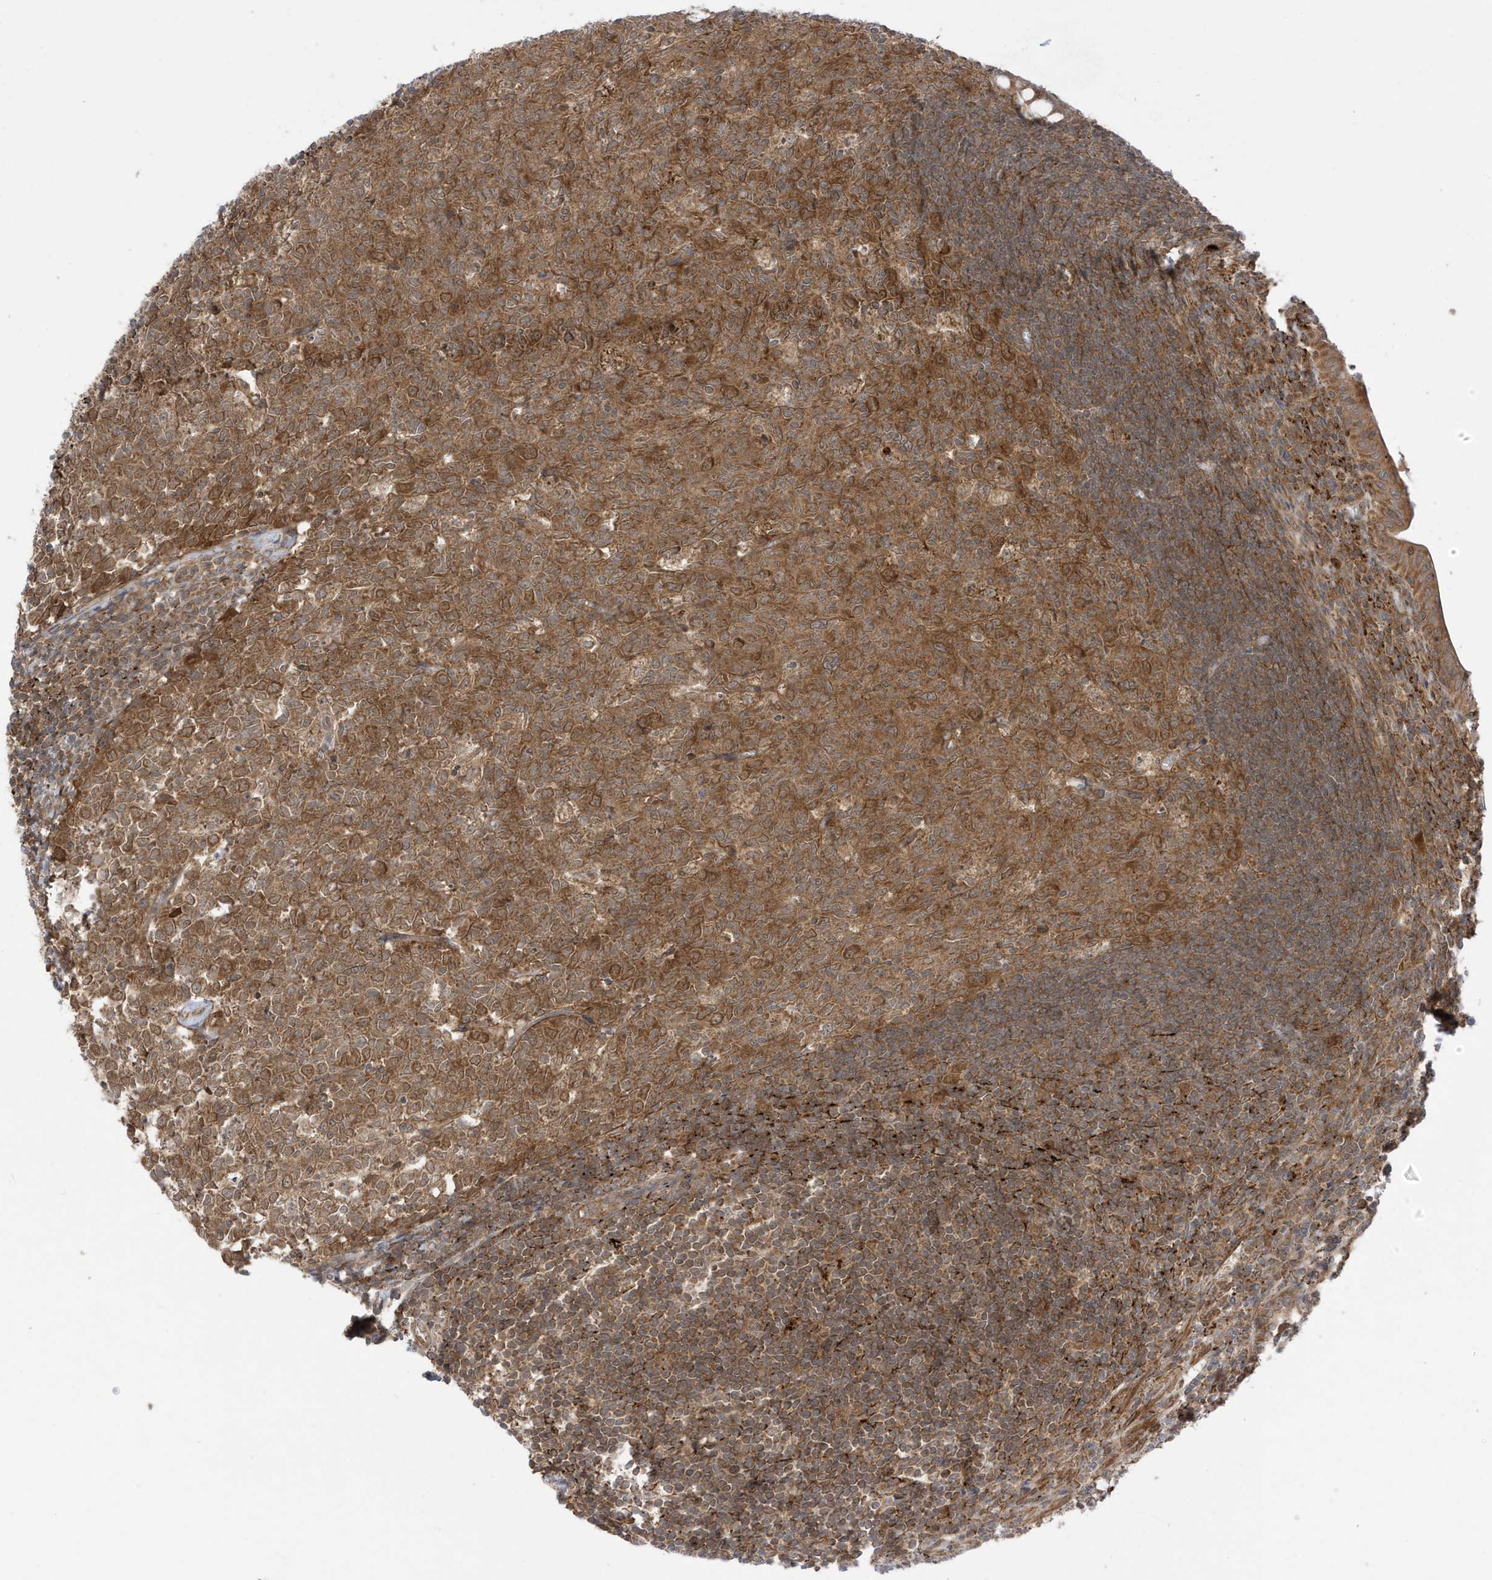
{"staining": {"intensity": "strong", "quantity": ">75%", "location": "cytoplasmic/membranous"}, "tissue": "appendix", "cell_type": "Glandular cells", "image_type": "normal", "snomed": [{"axis": "morphology", "description": "Normal tissue, NOS"}, {"axis": "topography", "description": "Appendix"}], "caption": "Strong cytoplasmic/membranous positivity for a protein is appreciated in about >75% of glandular cells of unremarkable appendix using immunohistochemistry.", "gene": "DHX36", "patient": {"sex": "male", "age": 14}}